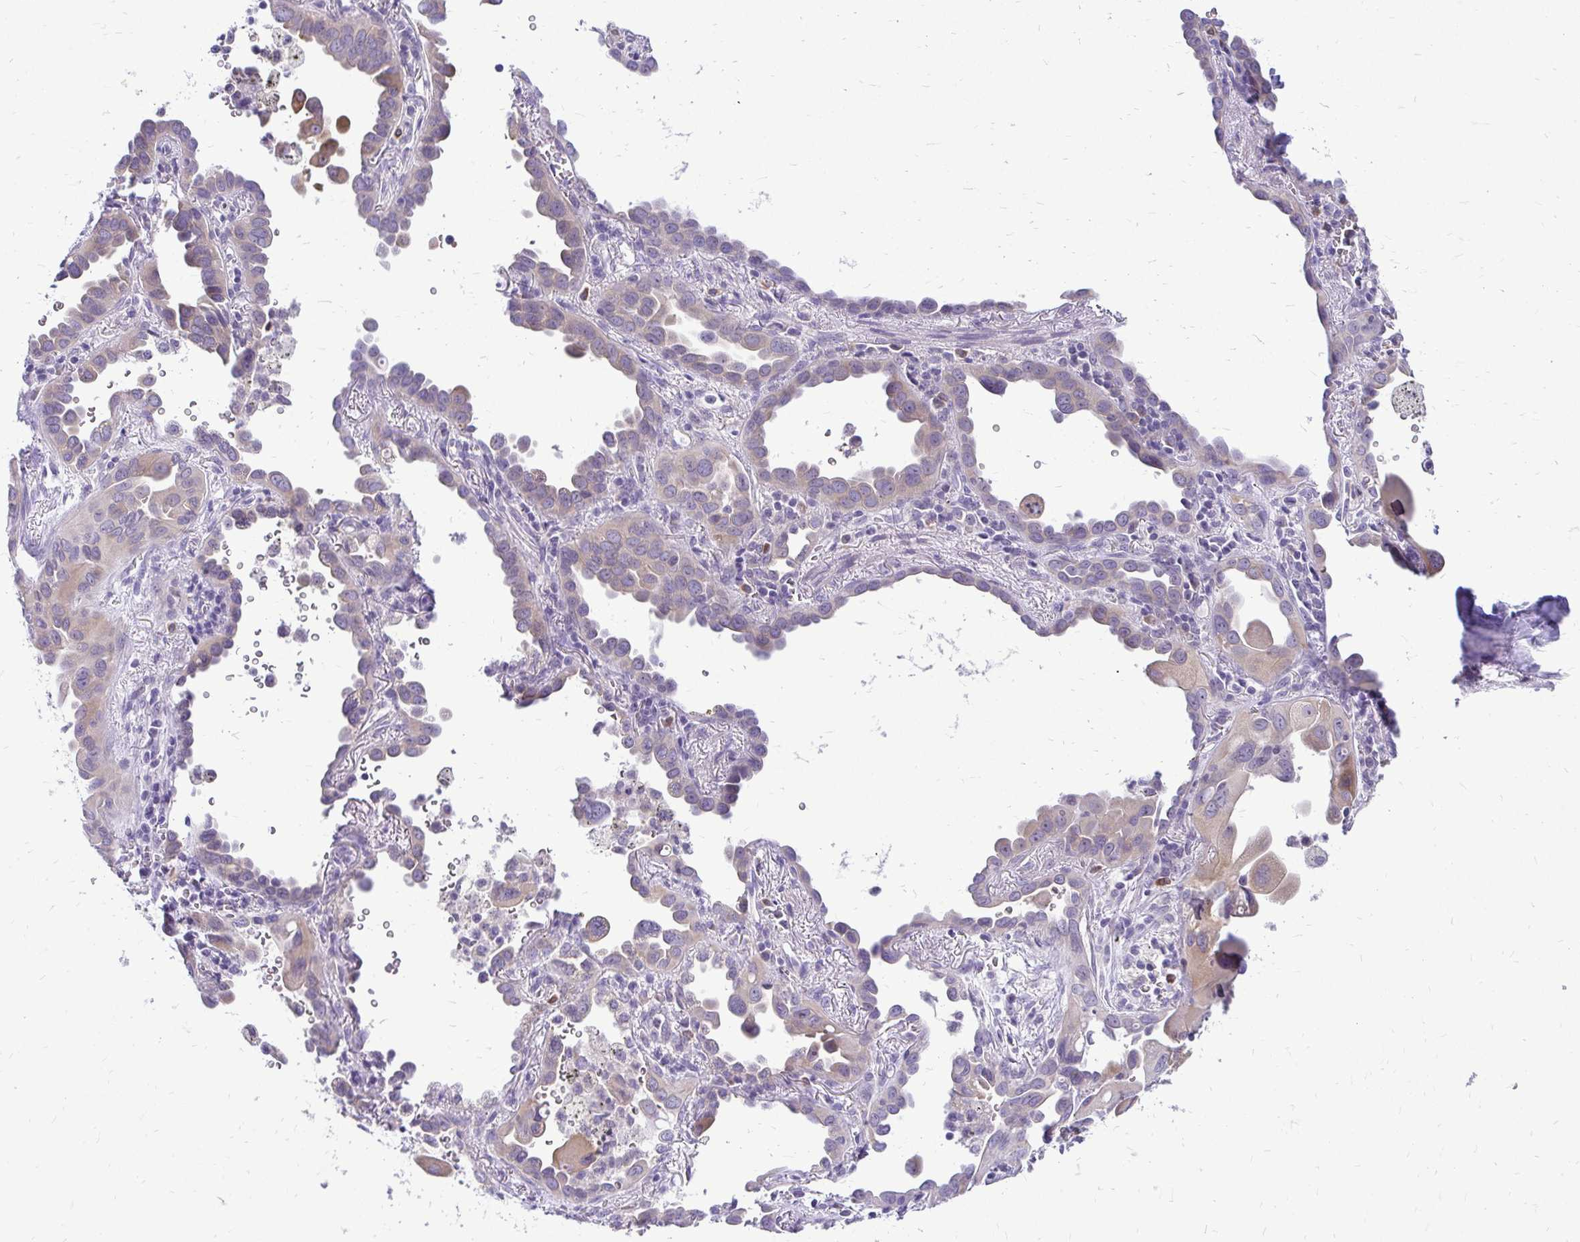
{"staining": {"intensity": "weak", "quantity": "<25%", "location": "cytoplasmic/membranous"}, "tissue": "lung cancer", "cell_type": "Tumor cells", "image_type": "cancer", "snomed": [{"axis": "morphology", "description": "Adenocarcinoma, NOS"}, {"axis": "topography", "description": "Lung"}], "caption": "Immunohistochemistry micrograph of lung cancer (adenocarcinoma) stained for a protein (brown), which demonstrates no expression in tumor cells.", "gene": "NIFK", "patient": {"sex": "male", "age": 68}}